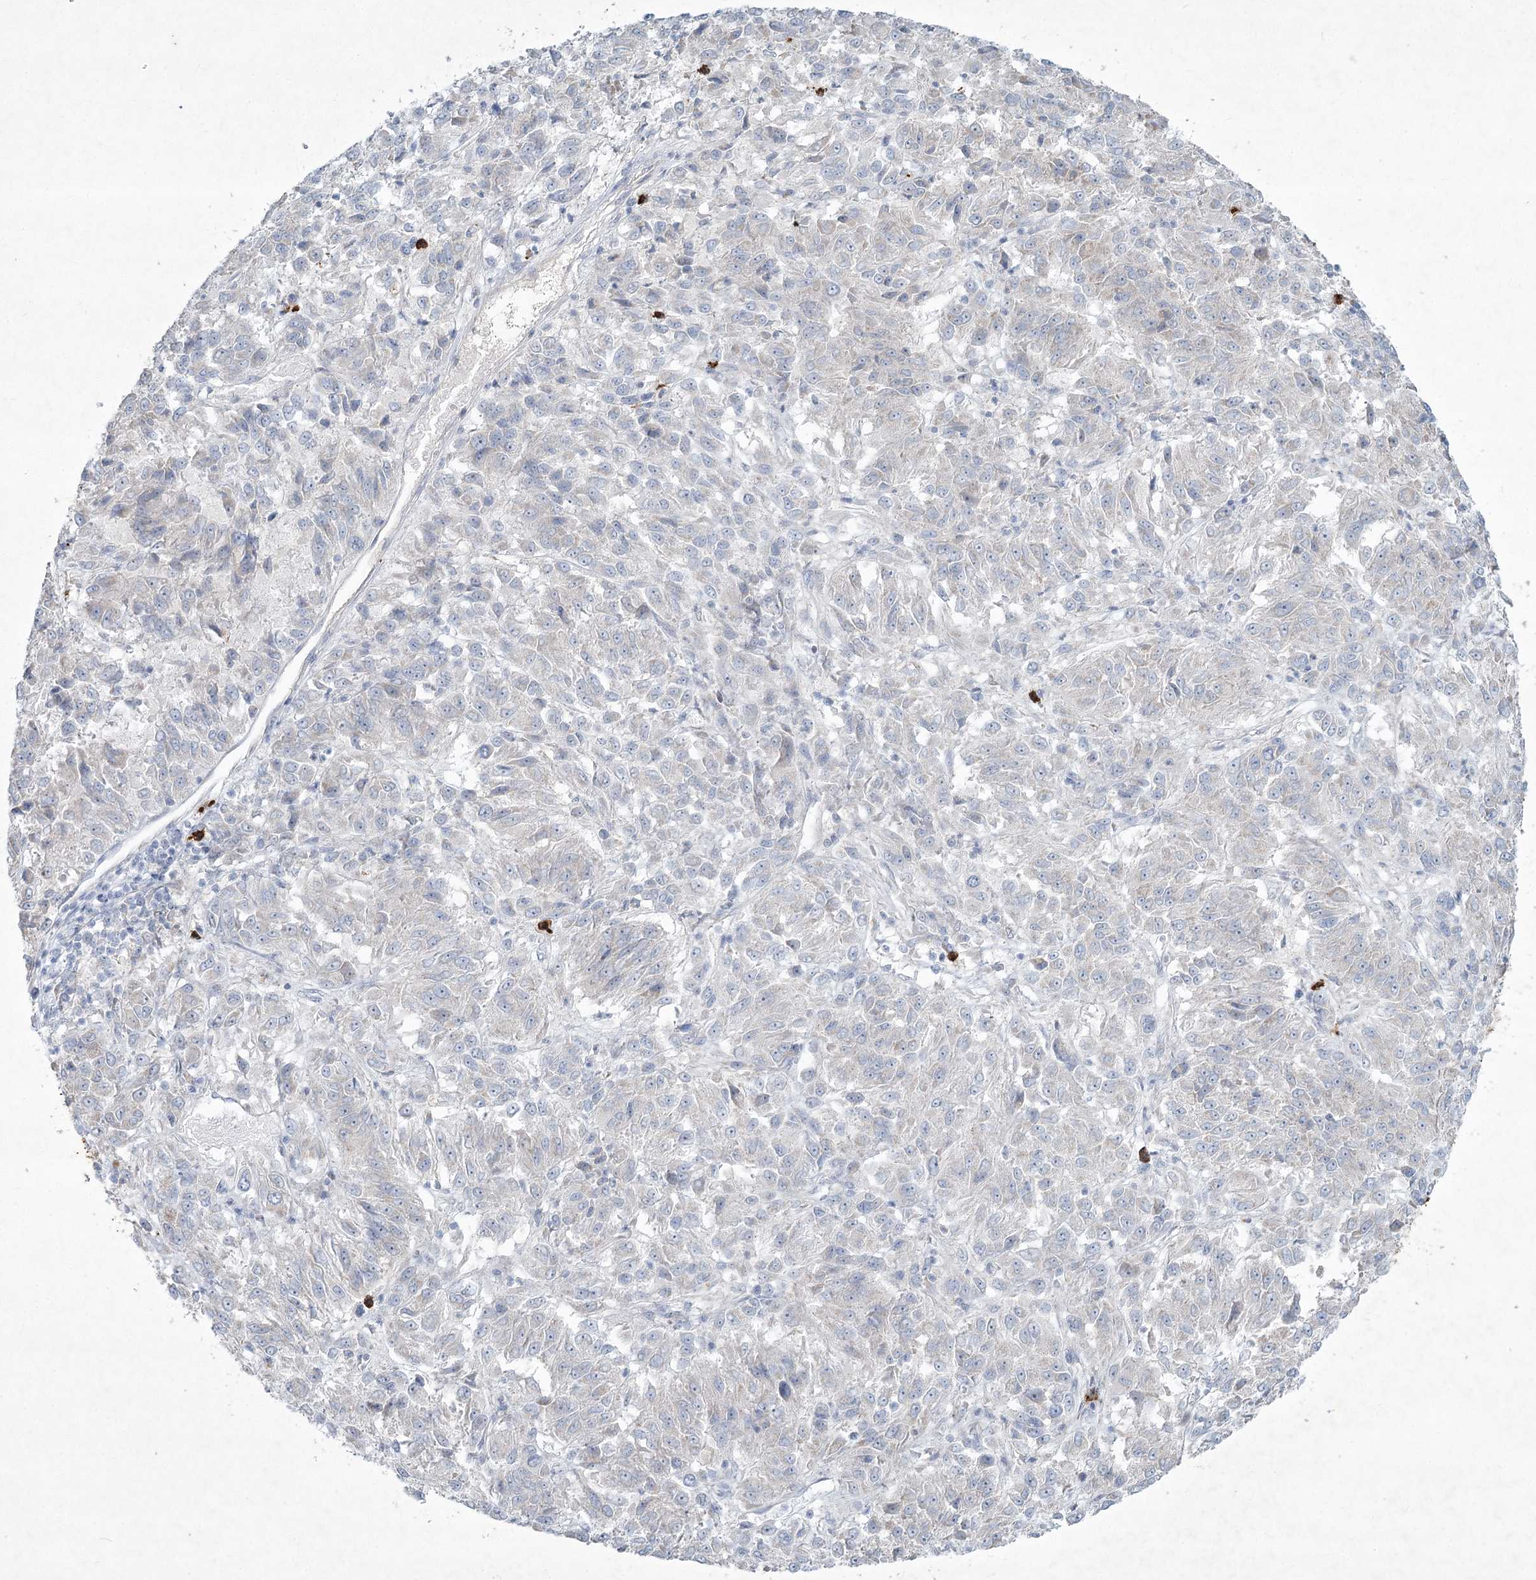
{"staining": {"intensity": "negative", "quantity": "none", "location": "none"}, "tissue": "melanoma", "cell_type": "Tumor cells", "image_type": "cancer", "snomed": [{"axis": "morphology", "description": "Malignant melanoma, Metastatic site"}, {"axis": "topography", "description": "Lung"}], "caption": "High power microscopy photomicrograph of an IHC image of melanoma, revealing no significant expression in tumor cells.", "gene": "ABITRAM", "patient": {"sex": "male", "age": 64}}